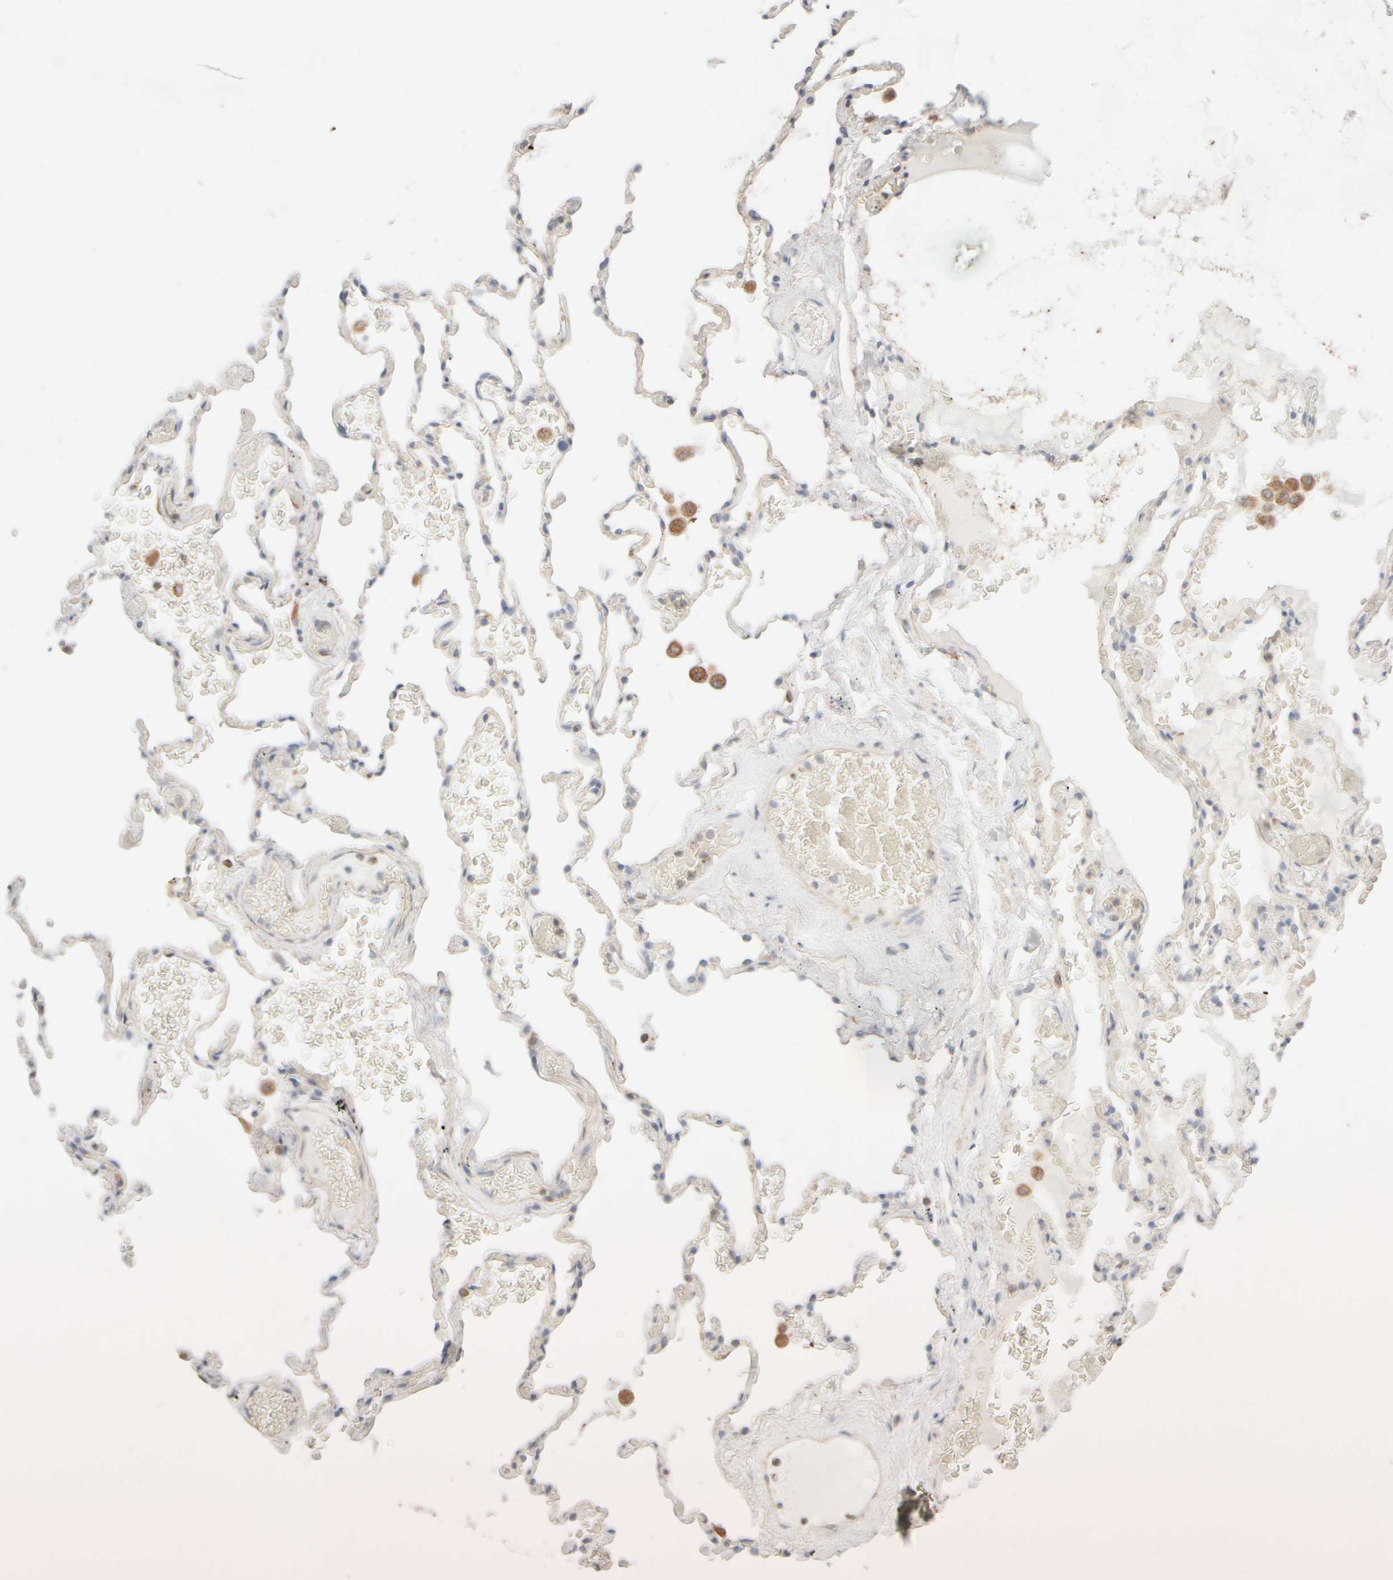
{"staining": {"intensity": "moderate", "quantity": ">75%", "location": "cytoplasmic/membranous"}, "tissue": "adipose tissue", "cell_type": "Adipocytes", "image_type": "normal", "snomed": [{"axis": "morphology", "description": "Normal tissue, NOS"}, {"axis": "topography", "description": "Cartilage tissue"}, {"axis": "topography", "description": "Lung"}], "caption": "Protein positivity by immunohistochemistry (IHC) reveals moderate cytoplasmic/membranous expression in approximately >75% of adipocytes in unremarkable adipose tissue.", "gene": "KRT15", "patient": {"sex": "female", "age": 77}}